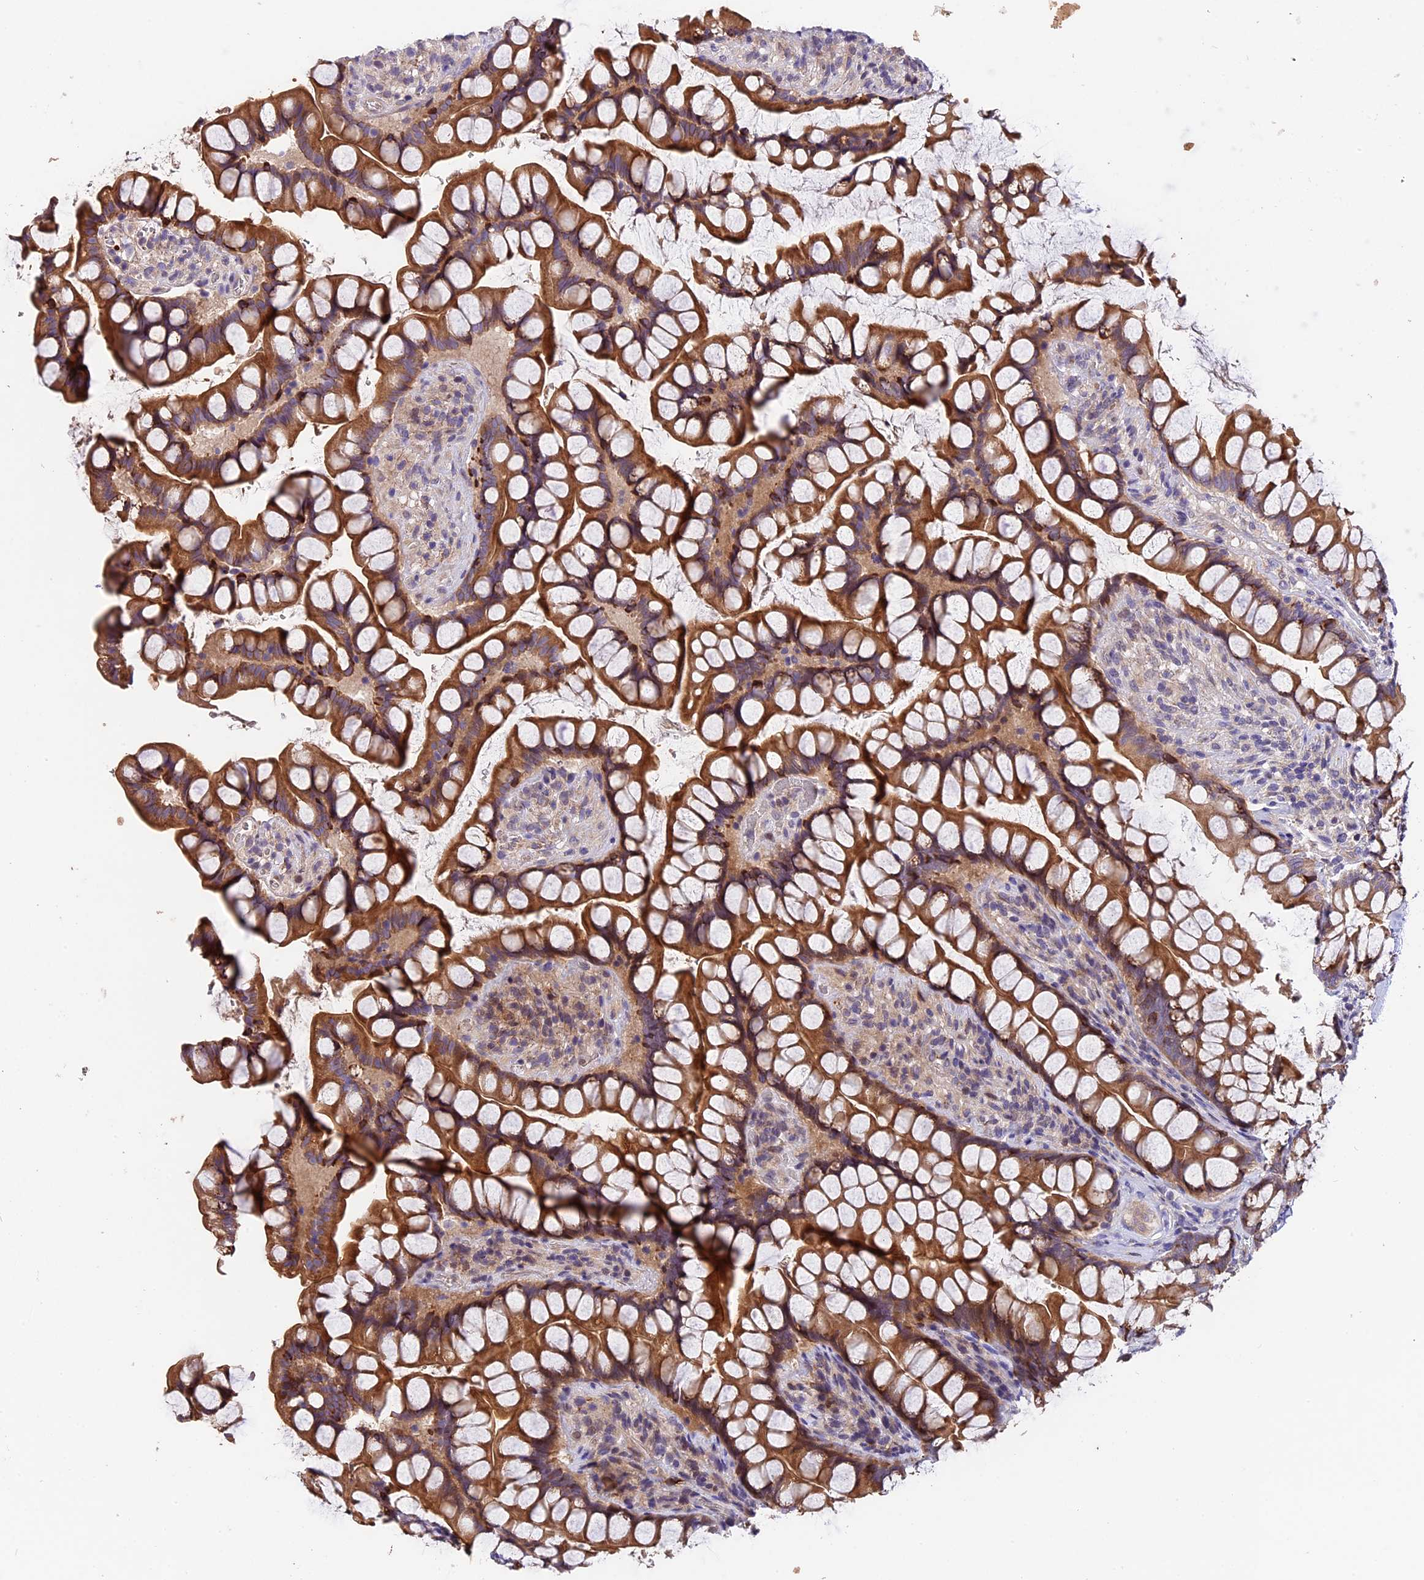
{"staining": {"intensity": "strong", "quantity": ">75%", "location": "cytoplasmic/membranous"}, "tissue": "small intestine", "cell_type": "Glandular cells", "image_type": "normal", "snomed": [{"axis": "morphology", "description": "Normal tissue, NOS"}, {"axis": "topography", "description": "Small intestine"}], "caption": "Strong cytoplasmic/membranous expression is identified in about >75% of glandular cells in unremarkable small intestine. (DAB = brown stain, brightfield microscopy at high magnification).", "gene": "TRMT1", "patient": {"sex": "male", "age": 70}}